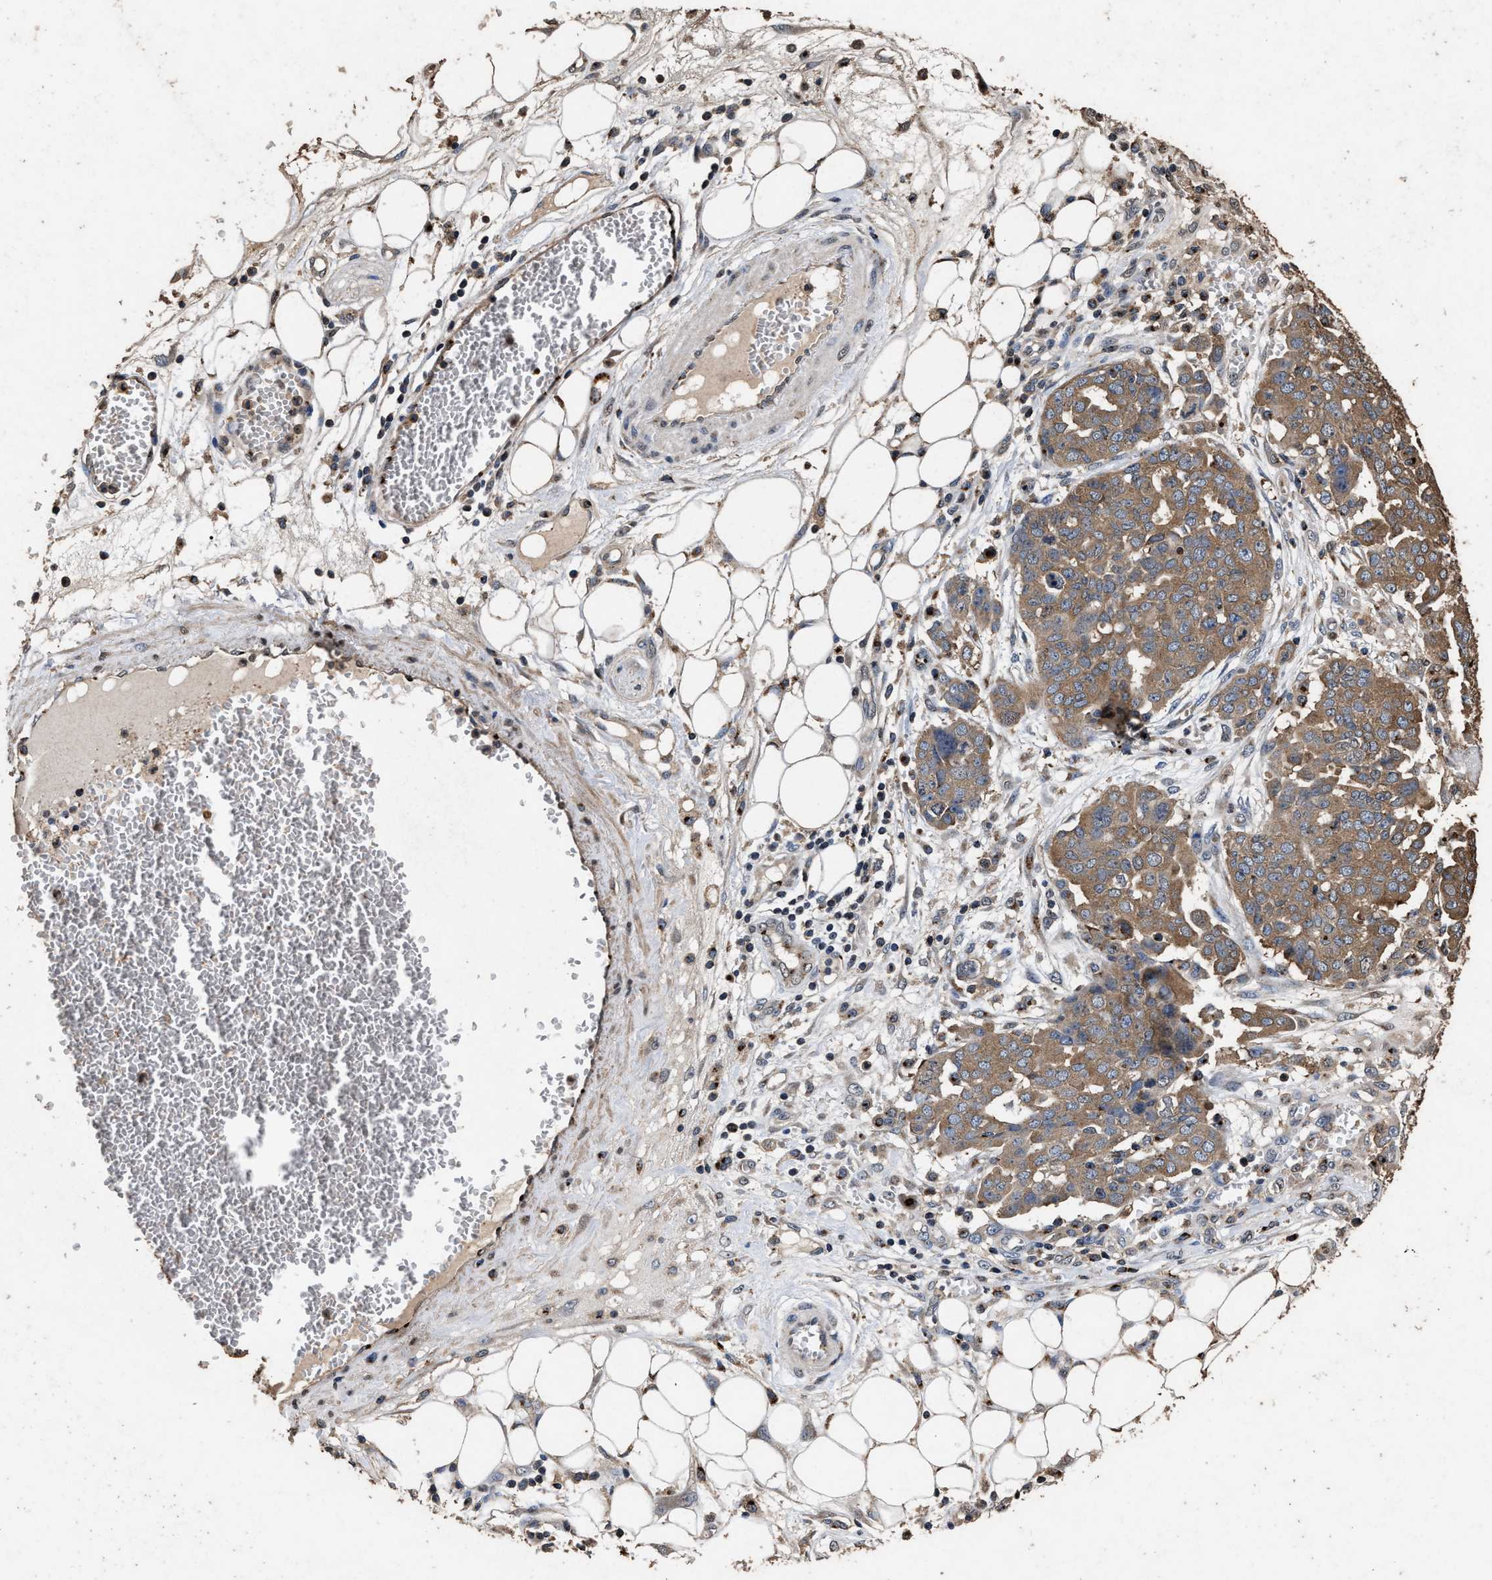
{"staining": {"intensity": "moderate", "quantity": ">75%", "location": "cytoplasmic/membranous"}, "tissue": "ovarian cancer", "cell_type": "Tumor cells", "image_type": "cancer", "snomed": [{"axis": "morphology", "description": "Cystadenocarcinoma, serous, NOS"}, {"axis": "topography", "description": "Soft tissue"}, {"axis": "topography", "description": "Ovary"}], "caption": "Immunohistochemistry histopathology image of neoplastic tissue: human ovarian cancer (serous cystadenocarcinoma) stained using IHC exhibits medium levels of moderate protein expression localized specifically in the cytoplasmic/membranous of tumor cells, appearing as a cytoplasmic/membranous brown color.", "gene": "TPST2", "patient": {"sex": "female", "age": 57}}